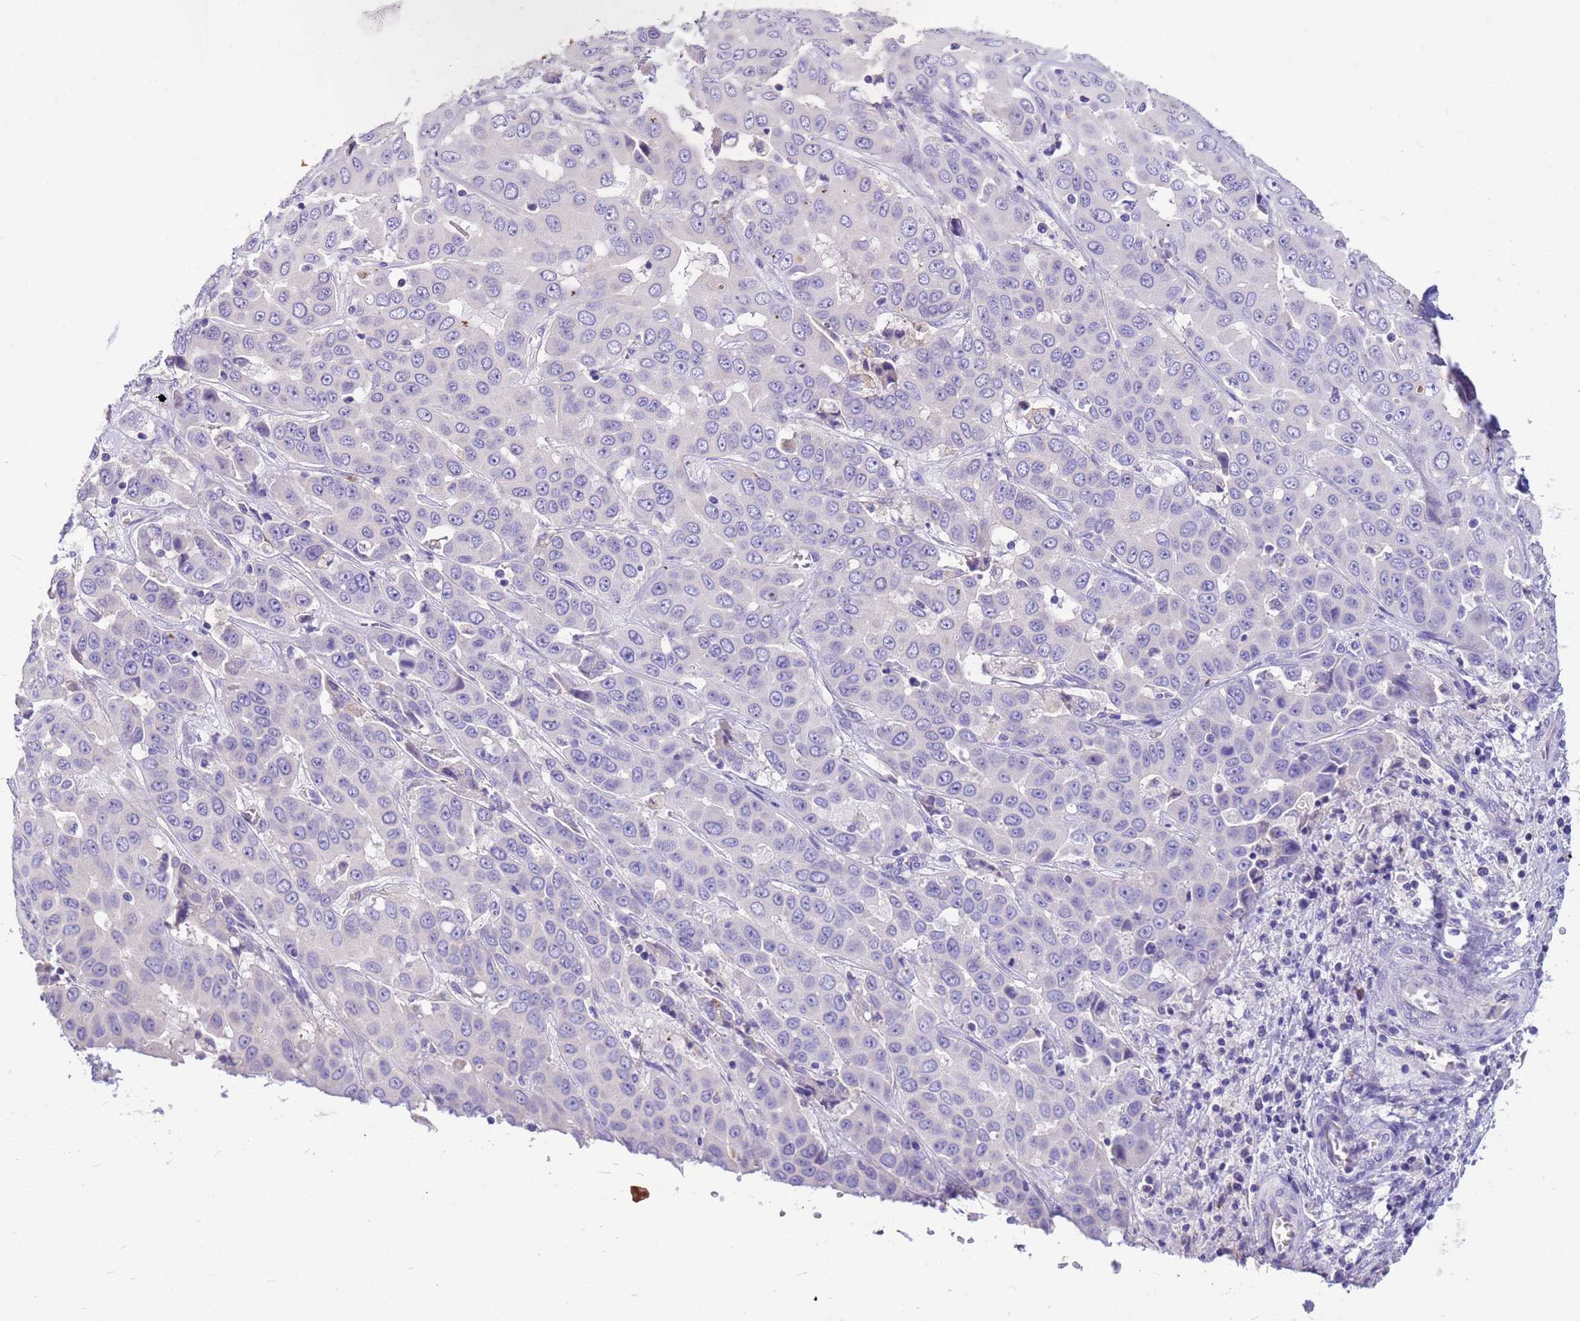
{"staining": {"intensity": "negative", "quantity": "none", "location": "none"}, "tissue": "liver cancer", "cell_type": "Tumor cells", "image_type": "cancer", "snomed": [{"axis": "morphology", "description": "Cholangiocarcinoma"}, {"axis": "topography", "description": "Liver"}], "caption": "Cholangiocarcinoma (liver) was stained to show a protein in brown. There is no significant expression in tumor cells. (DAB immunohistochemistry (IHC) with hematoxylin counter stain).", "gene": "DPRX", "patient": {"sex": "female", "age": 52}}